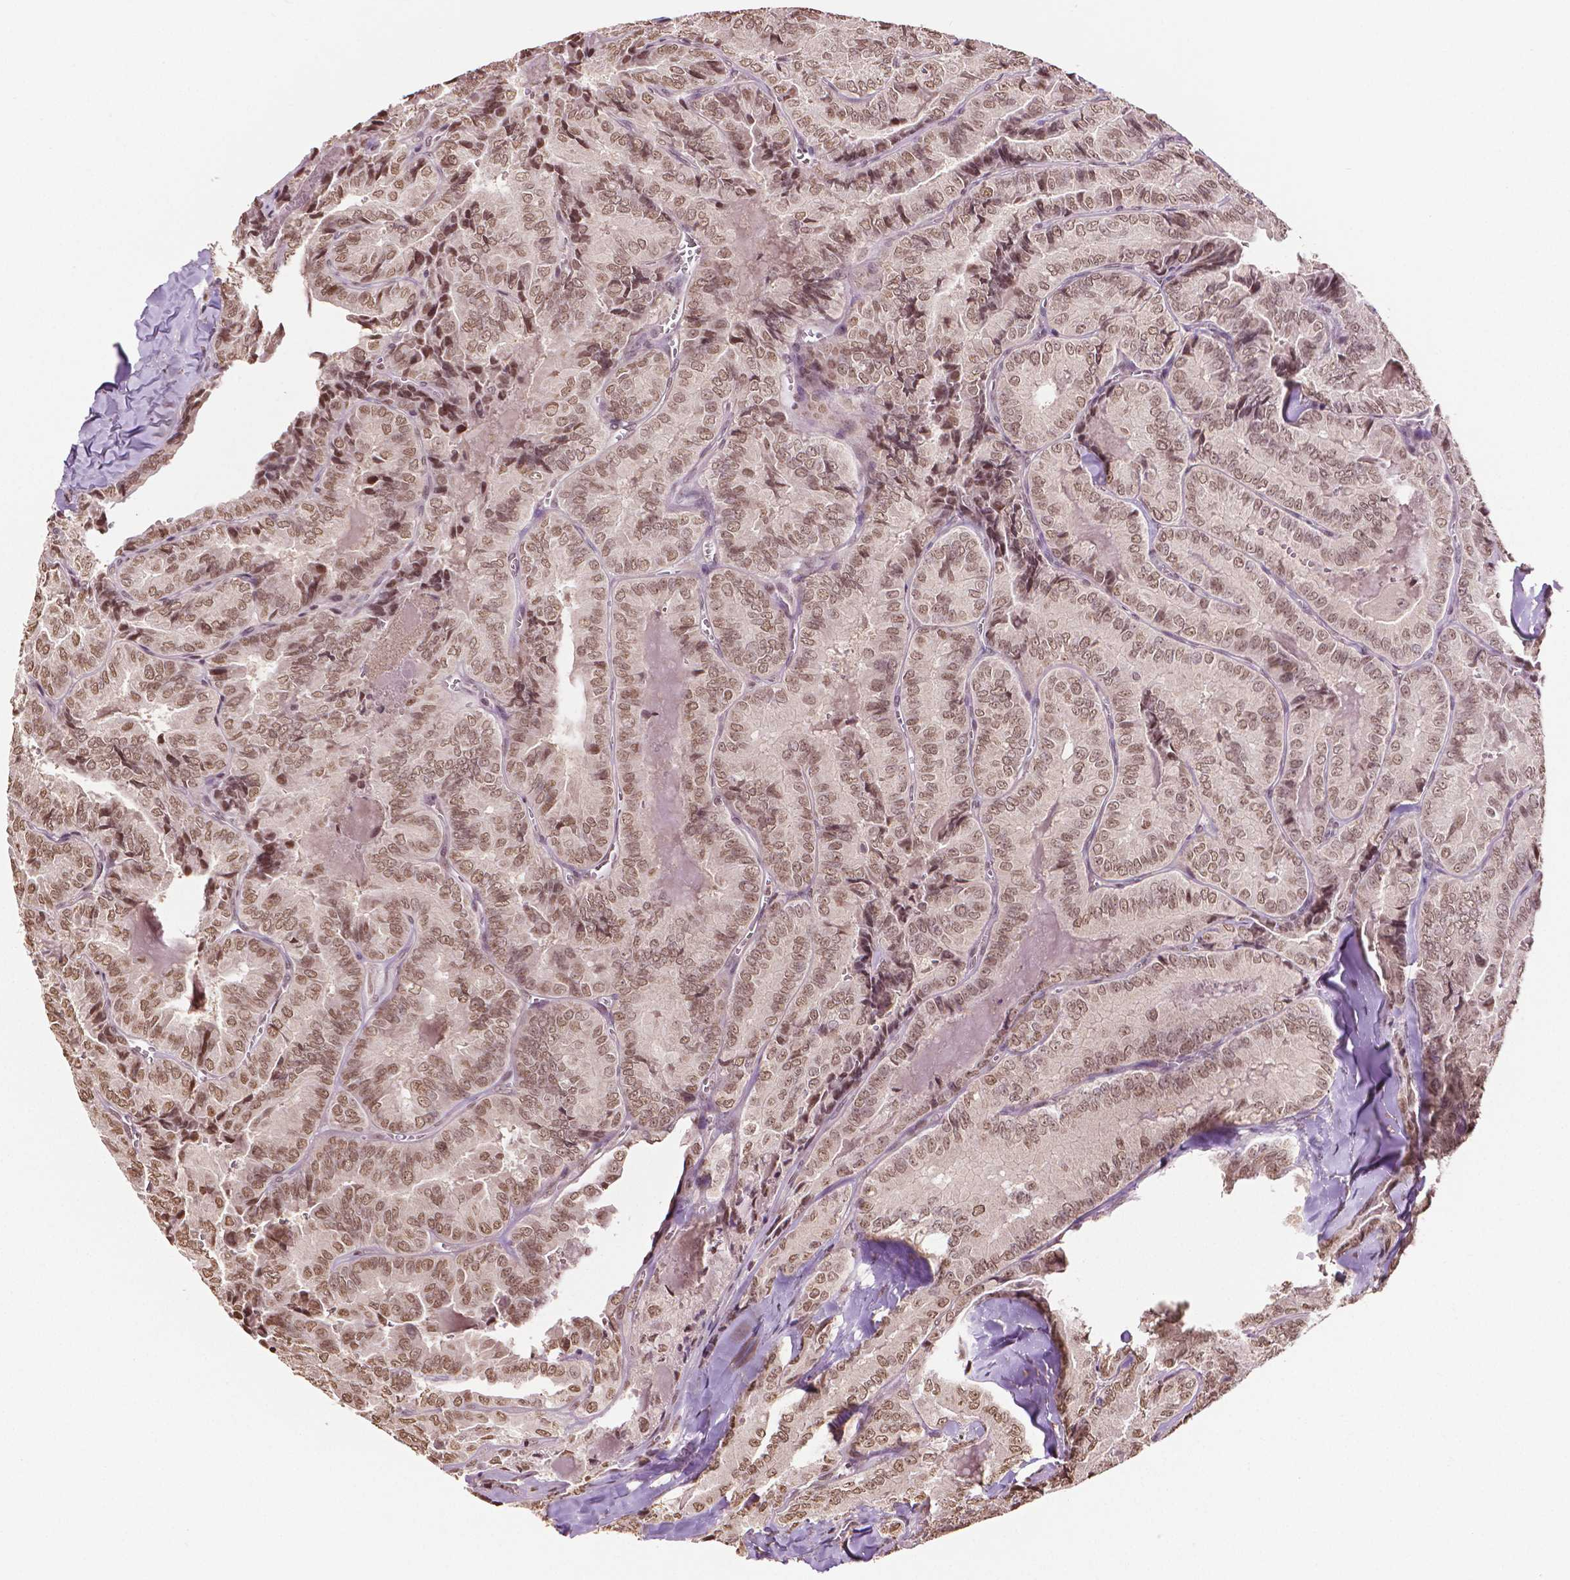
{"staining": {"intensity": "moderate", "quantity": ">75%", "location": "nuclear"}, "tissue": "thyroid cancer", "cell_type": "Tumor cells", "image_type": "cancer", "snomed": [{"axis": "morphology", "description": "Papillary adenocarcinoma, NOS"}, {"axis": "topography", "description": "Thyroid gland"}], "caption": "Protein expression analysis of human papillary adenocarcinoma (thyroid) reveals moderate nuclear expression in approximately >75% of tumor cells.", "gene": "DEK", "patient": {"sex": "female", "age": 75}}